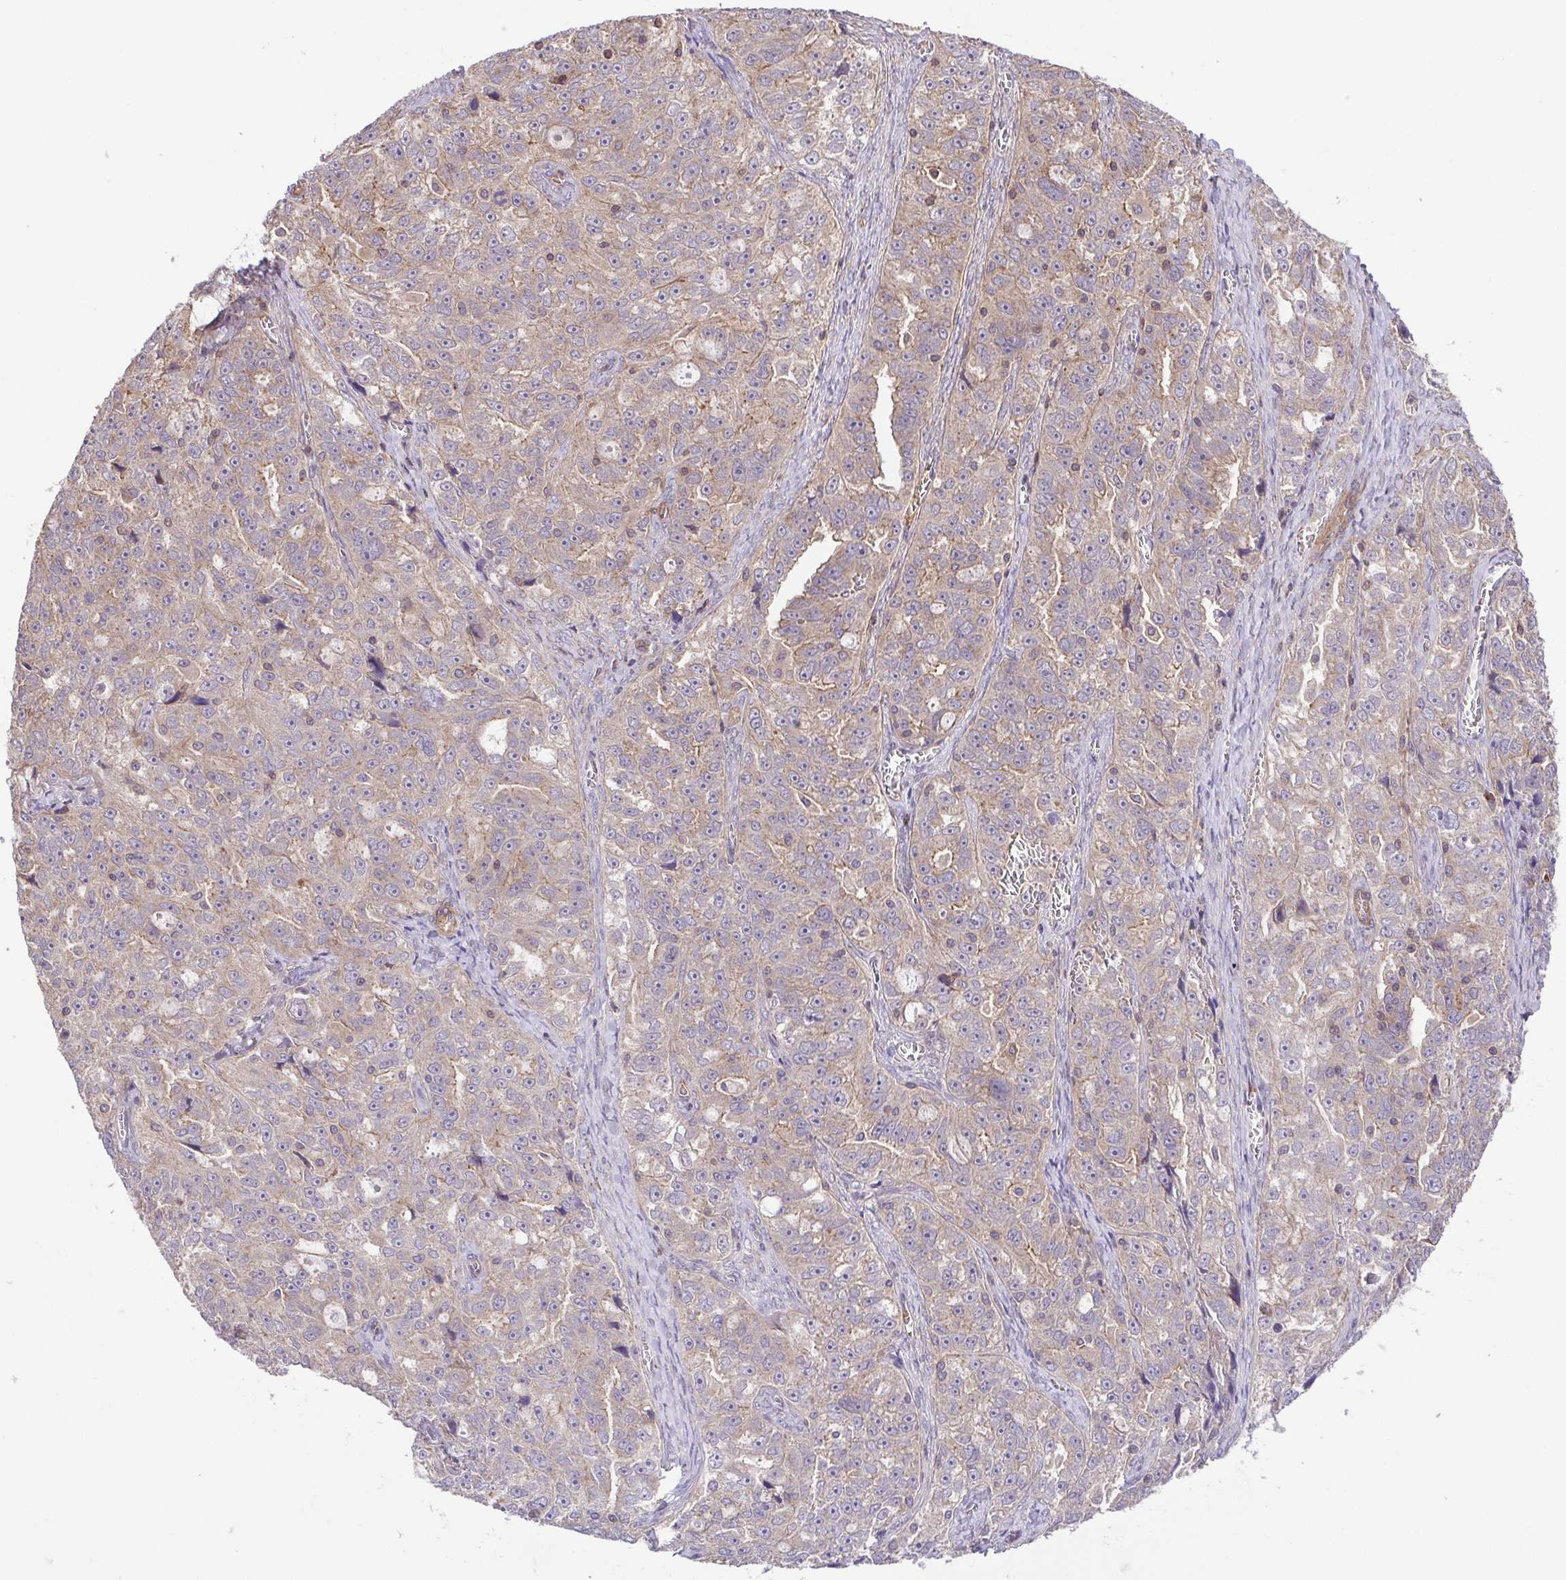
{"staining": {"intensity": "weak", "quantity": "<25%", "location": "cytoplasmic/membranous"}, "tissue": "ovarian cancer", "cell_type": "Tumor cells", "image_type": "cancer", "snomed": [{"axis": "morphology", "description": "Cystadenocarcinoma, serous, NOS"}, {"axis": "topography", "description": "Ovary"}], "caption": "This is an IHC histopathology image of human ovarian serous cystadenocarcinoma. There is no positivity in tumor cells.", "gene": "IDE", "patient": {"sex": "female", "age": 51}}